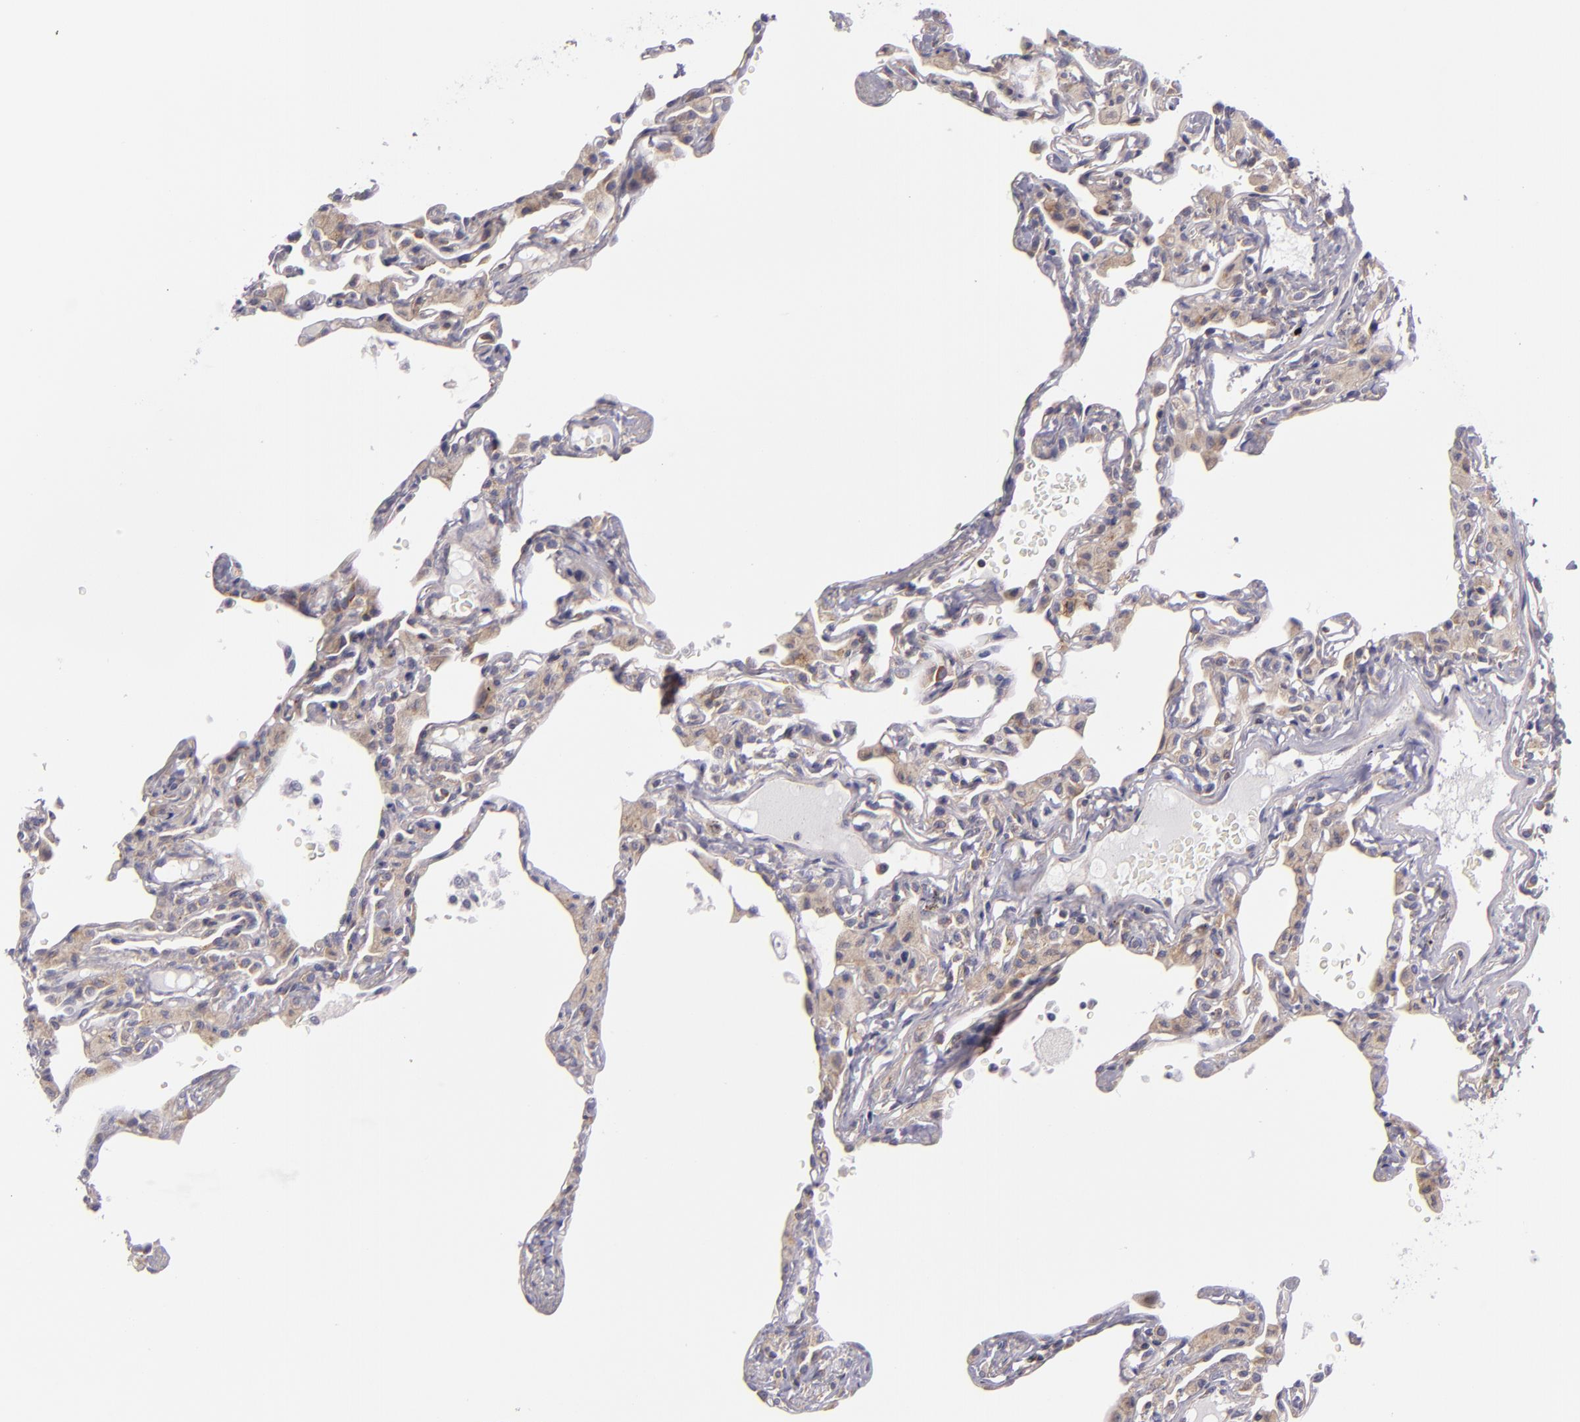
{"staining": {"intensity": "weak", "quantity": ">75%", "location": "cytoplasmic/membranous"}, "tissue": "lung", "cell_type": "Alveolar cells", "image_type": "normal", "snomed": [{"axis": "morphology", "description": "Normal tissue, NOS"}, {"axis": "topography", "description": "Lung"}], "caption": "A micrograph of human lung stained for a protein reveals weak cytoplasmic/membranous brown staining in alveolar cells.", "gene": "UPF3B", "patient": {"sex": "female", "age": 49}}